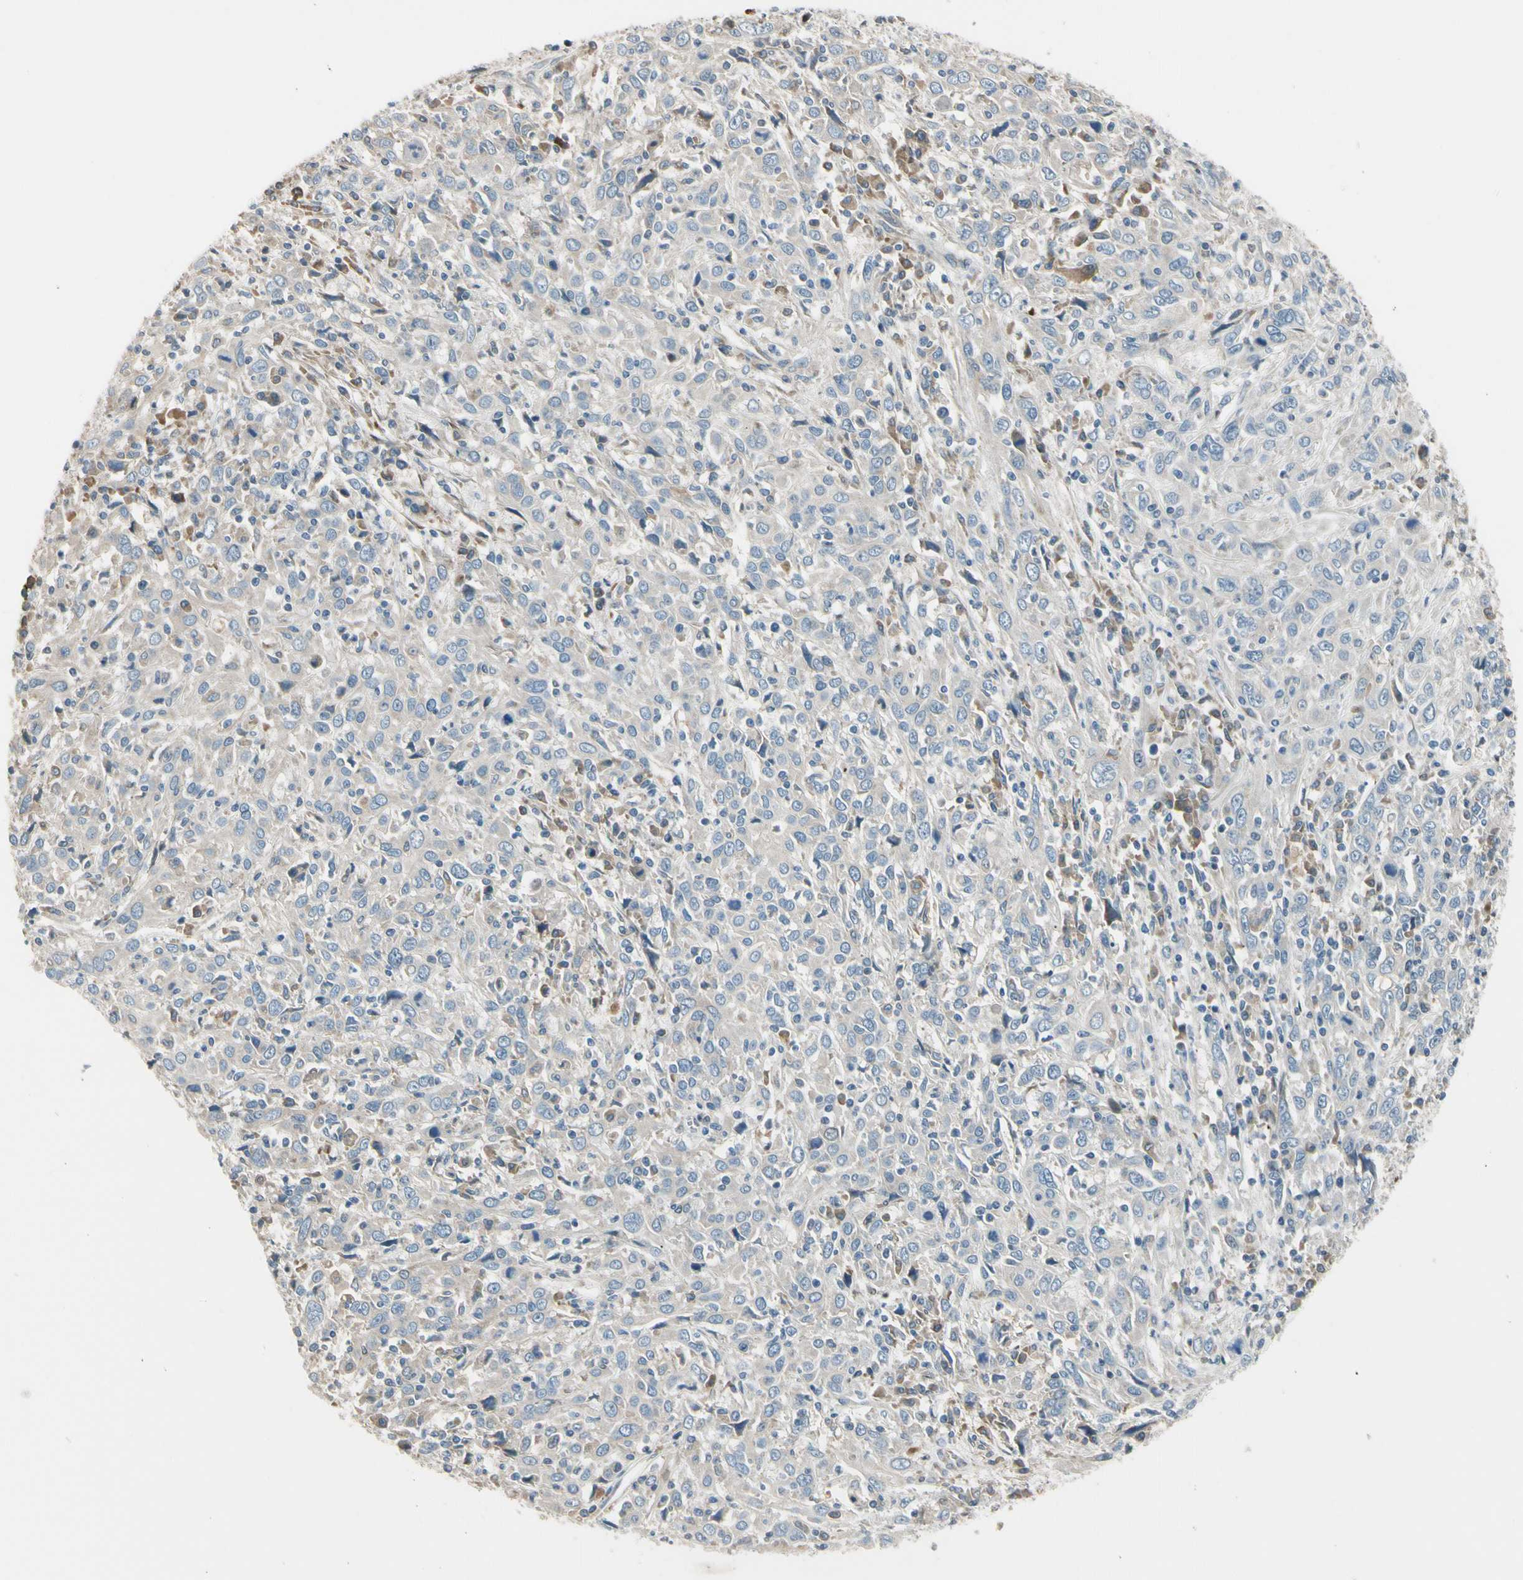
{"staining": {"intensity": "weak", "quantity": "25%-75%", "location": "cytoplasmic/membranous"}, "tissue": "cervical cancer", "cell_type": "Tumor cells", "image_type": "cancer", "snomed": [{"axis": "morphology", "description": "Squamous cell carcinoma, NOS"}, {"axis": "topography", "description": "Cervix"}], "caption": "This is a histology image of immunohistochemistry (IHC) staining of cervical squamous cell carcinoma, which shows weak positivity in the cytoplasmic/membranous of tumor cells.", "gene": "NPHP3", "patient": {"sex": "female", "age": 46}}